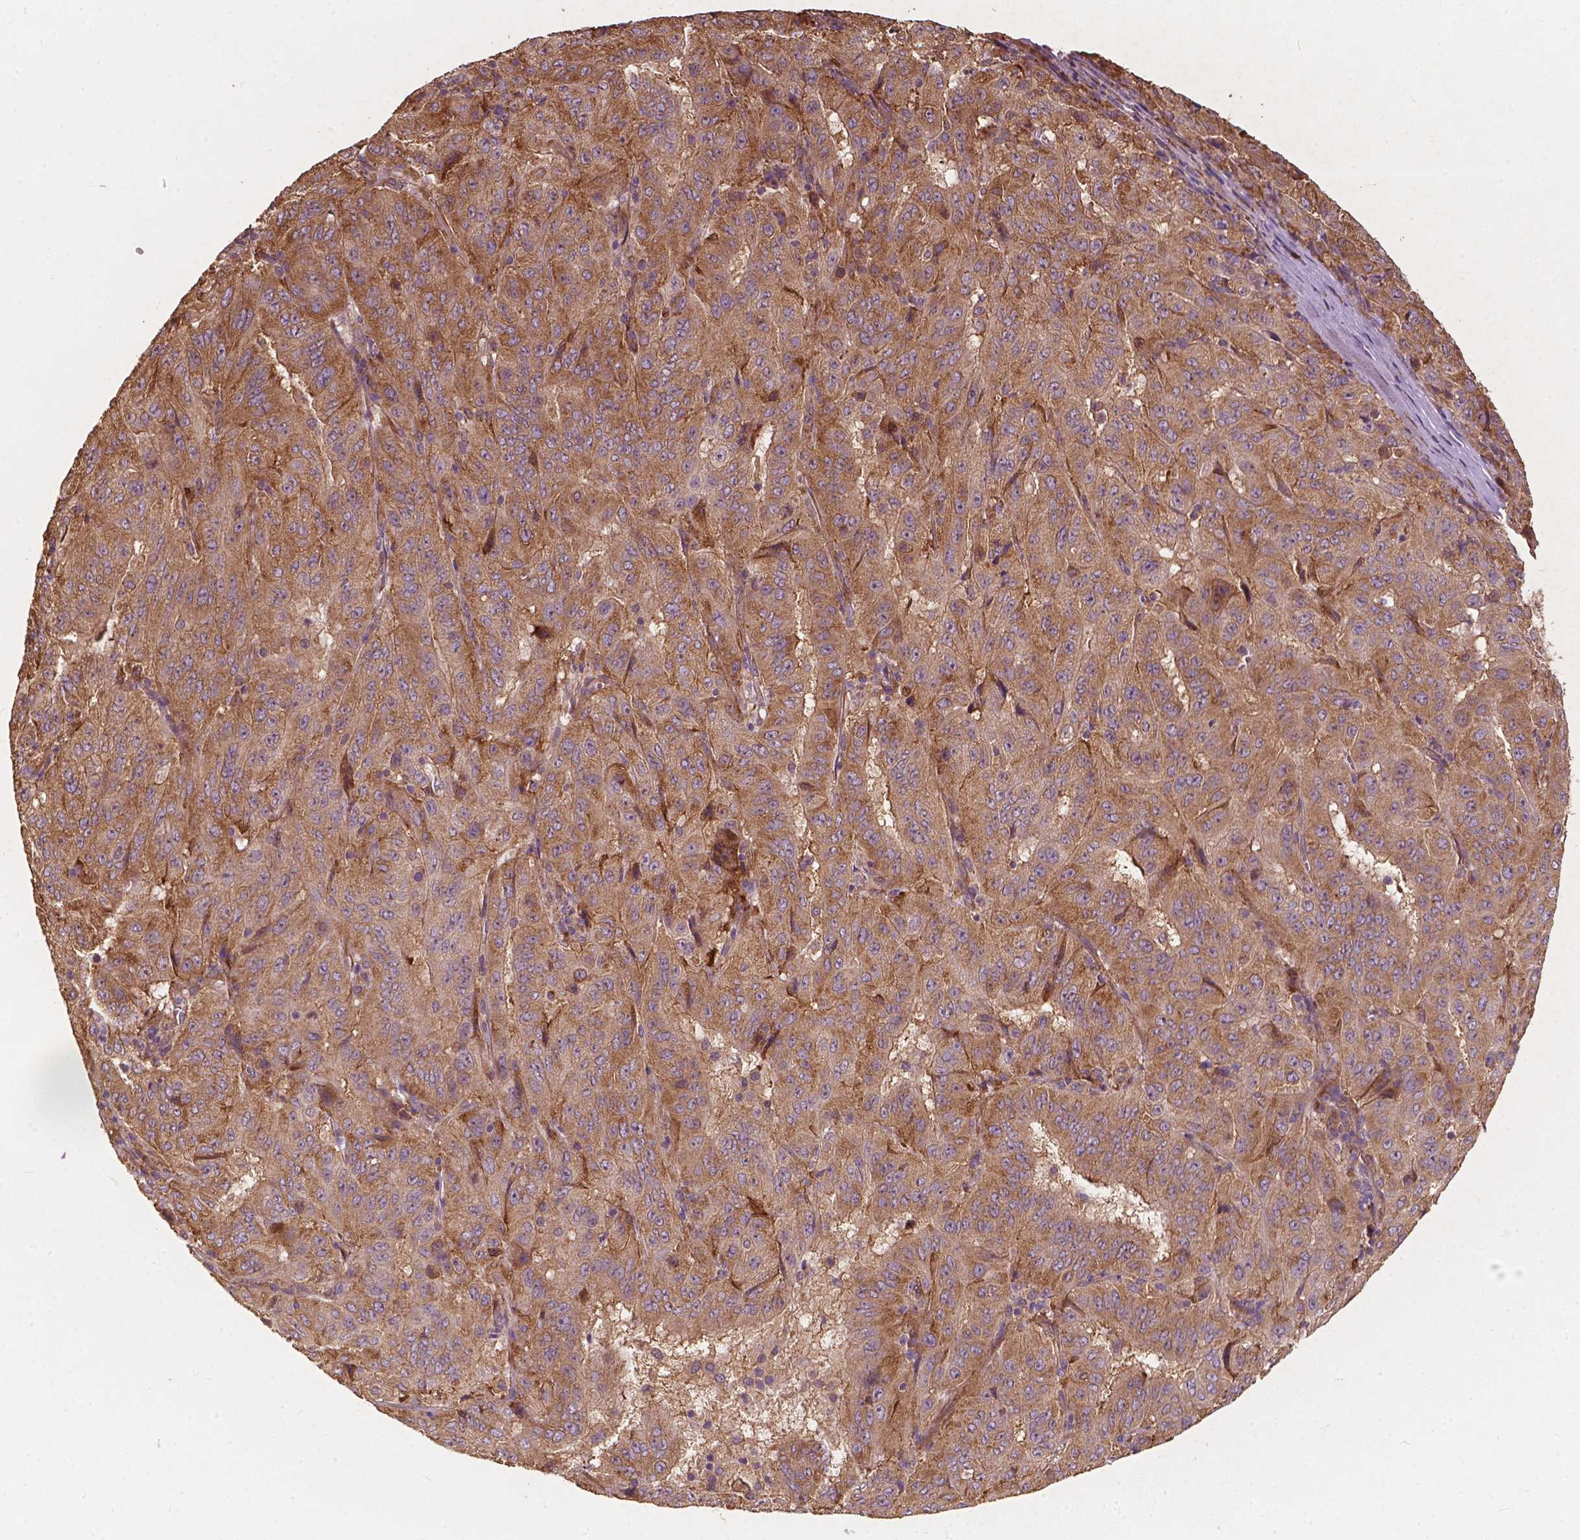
{"staining": {"intensity": "moderate", "quantity": ">75%", "location": "cytoplasmic/membranous"}, "tissue": "pancreatic cancer", "cell_type": "Tumor cells", "image_type": "cancer", "snomed": [{"axis": "morphology", "description": "Adenocarcinoma, NOS"}, {"axis": "topography", "description": "Pancreas"}], "caption": "High-magnification brightfield microscopy of pancreatic cancer (adenocarcinoma) stained with DAB (3,3'-diaminobenzidine) (brown) and counterstained with hematoxylin (blue). tumor cells exhibit moderate cytoplasmic/membranous staining is identified in about>75% of cells.", "gene": "G3BP1", "patient": {"sex": "male", "age": 63}}